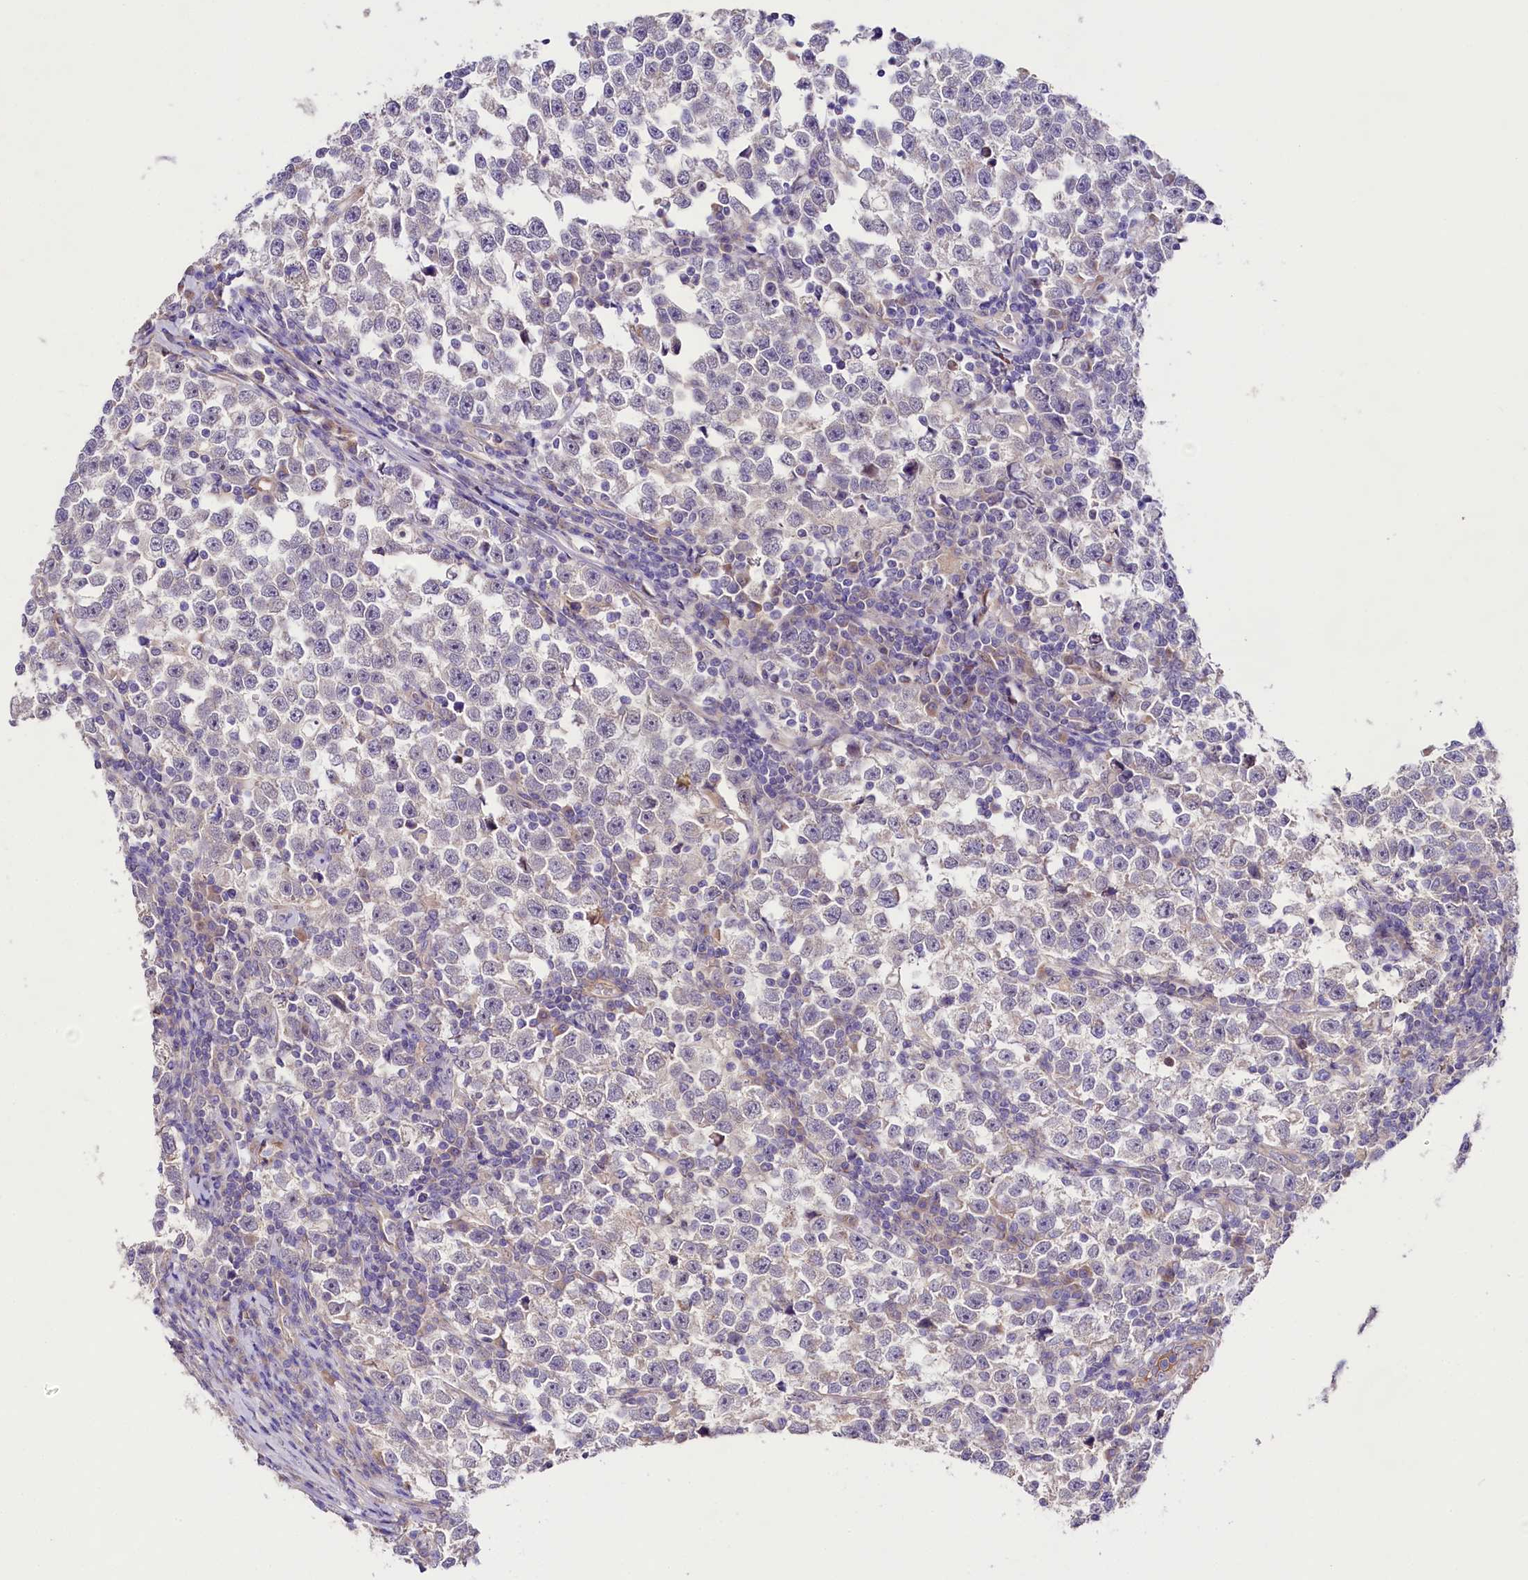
{"staining": {"intensity": "negative", "quantity": "none", "location": "none"}, "tissue": "testis cancer", "cell_type": "Tumor cells", "image_type": "cancer", "snomed": [{"axis": "morphology", "description": "Normal tissue, NOS"}, {"axis": "morphology", "description": "Seminoma, NOS"}, {"axis": "topography", "description": "Testis"}], "caption": "The histopathology image reveals no significant positivity in tumor cells of testis cancer (seminoma).", "gene": "VPS11", "patient": {"sex": "male", "age": 43}}